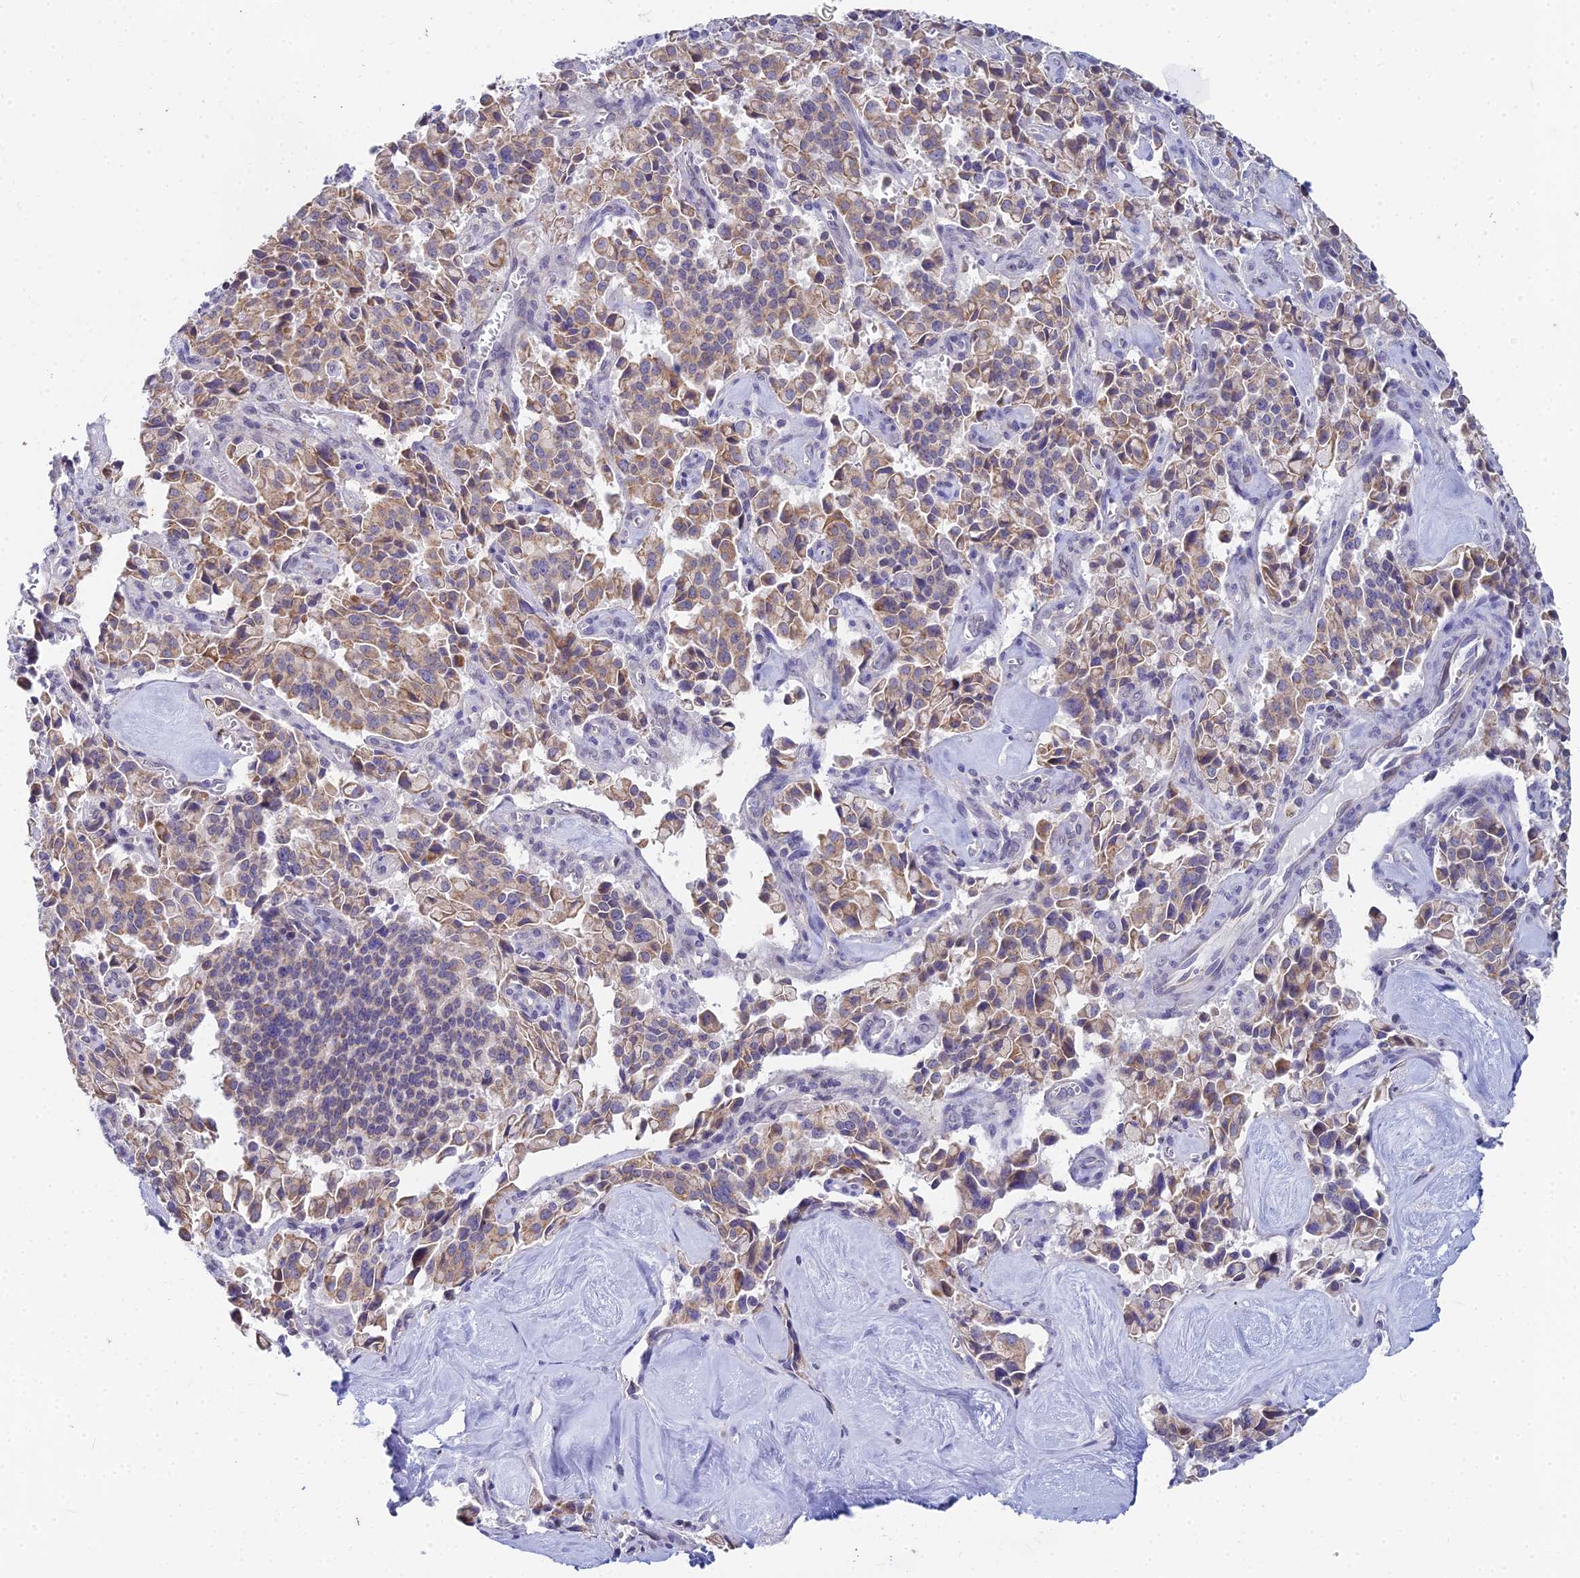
{"staining": {"intensity": "moderate", "quantity": ">75%", "location": "cytoplasmic/membranous"}, "tissue": "pancreatic cancer", "cell_type": "Tumor cells", "image_type": "cancer", "snomed": [{"axis": "morphology", "description": "Adenocarcinoma, NOS"}, {"axis": "topography", "description": "Pancreas"}], "caption": "Tumor cells reveal medium levels of moderate cytoplasmic/membranous staining in approximately >75% of cells in pancreatic adenocarcinoma.", "gene": "EEF2KMT", "patient": {"sex": "male", "age": 65}}